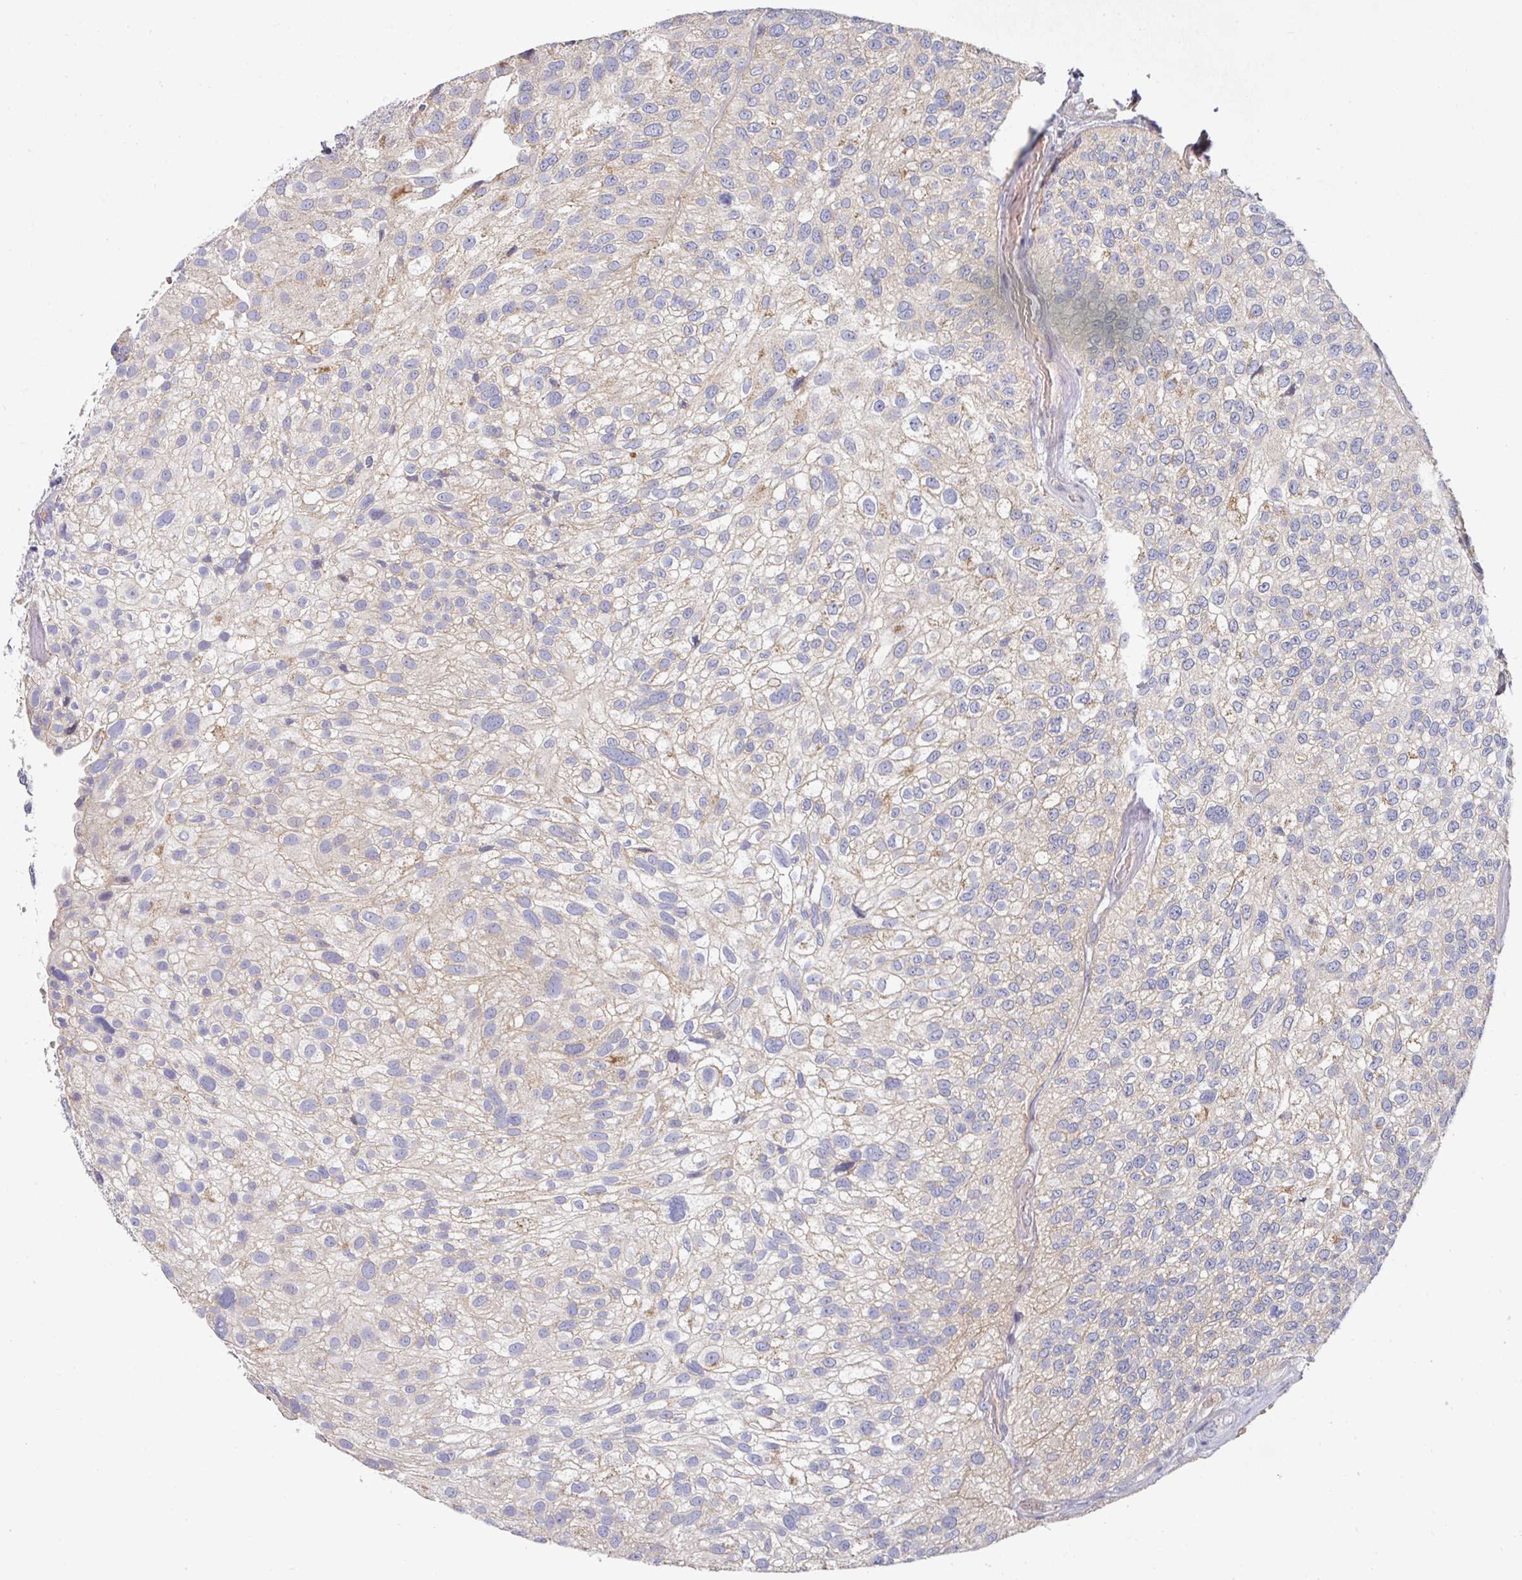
{"staining": {"intensity": "negative", "quantity": "none", "location": "none"}, "tissue": "urothelial cancer", "cell_type": "Tumor cells", "image_type": "cancer", "snomed": [{"axis": "morphology", "description": "Urothelial carcinoma, NOS"}, {"axis": "topography", "description": "Urinary bladder"}], "caption": "IHC micrograph of neoplastic tissue: human transitional cell carcinoma stained with DAB exhibits no significant protein staining in tumor cells.", "gene": "PYROXD2", "patient": {"sex": "male", "age": 87}}